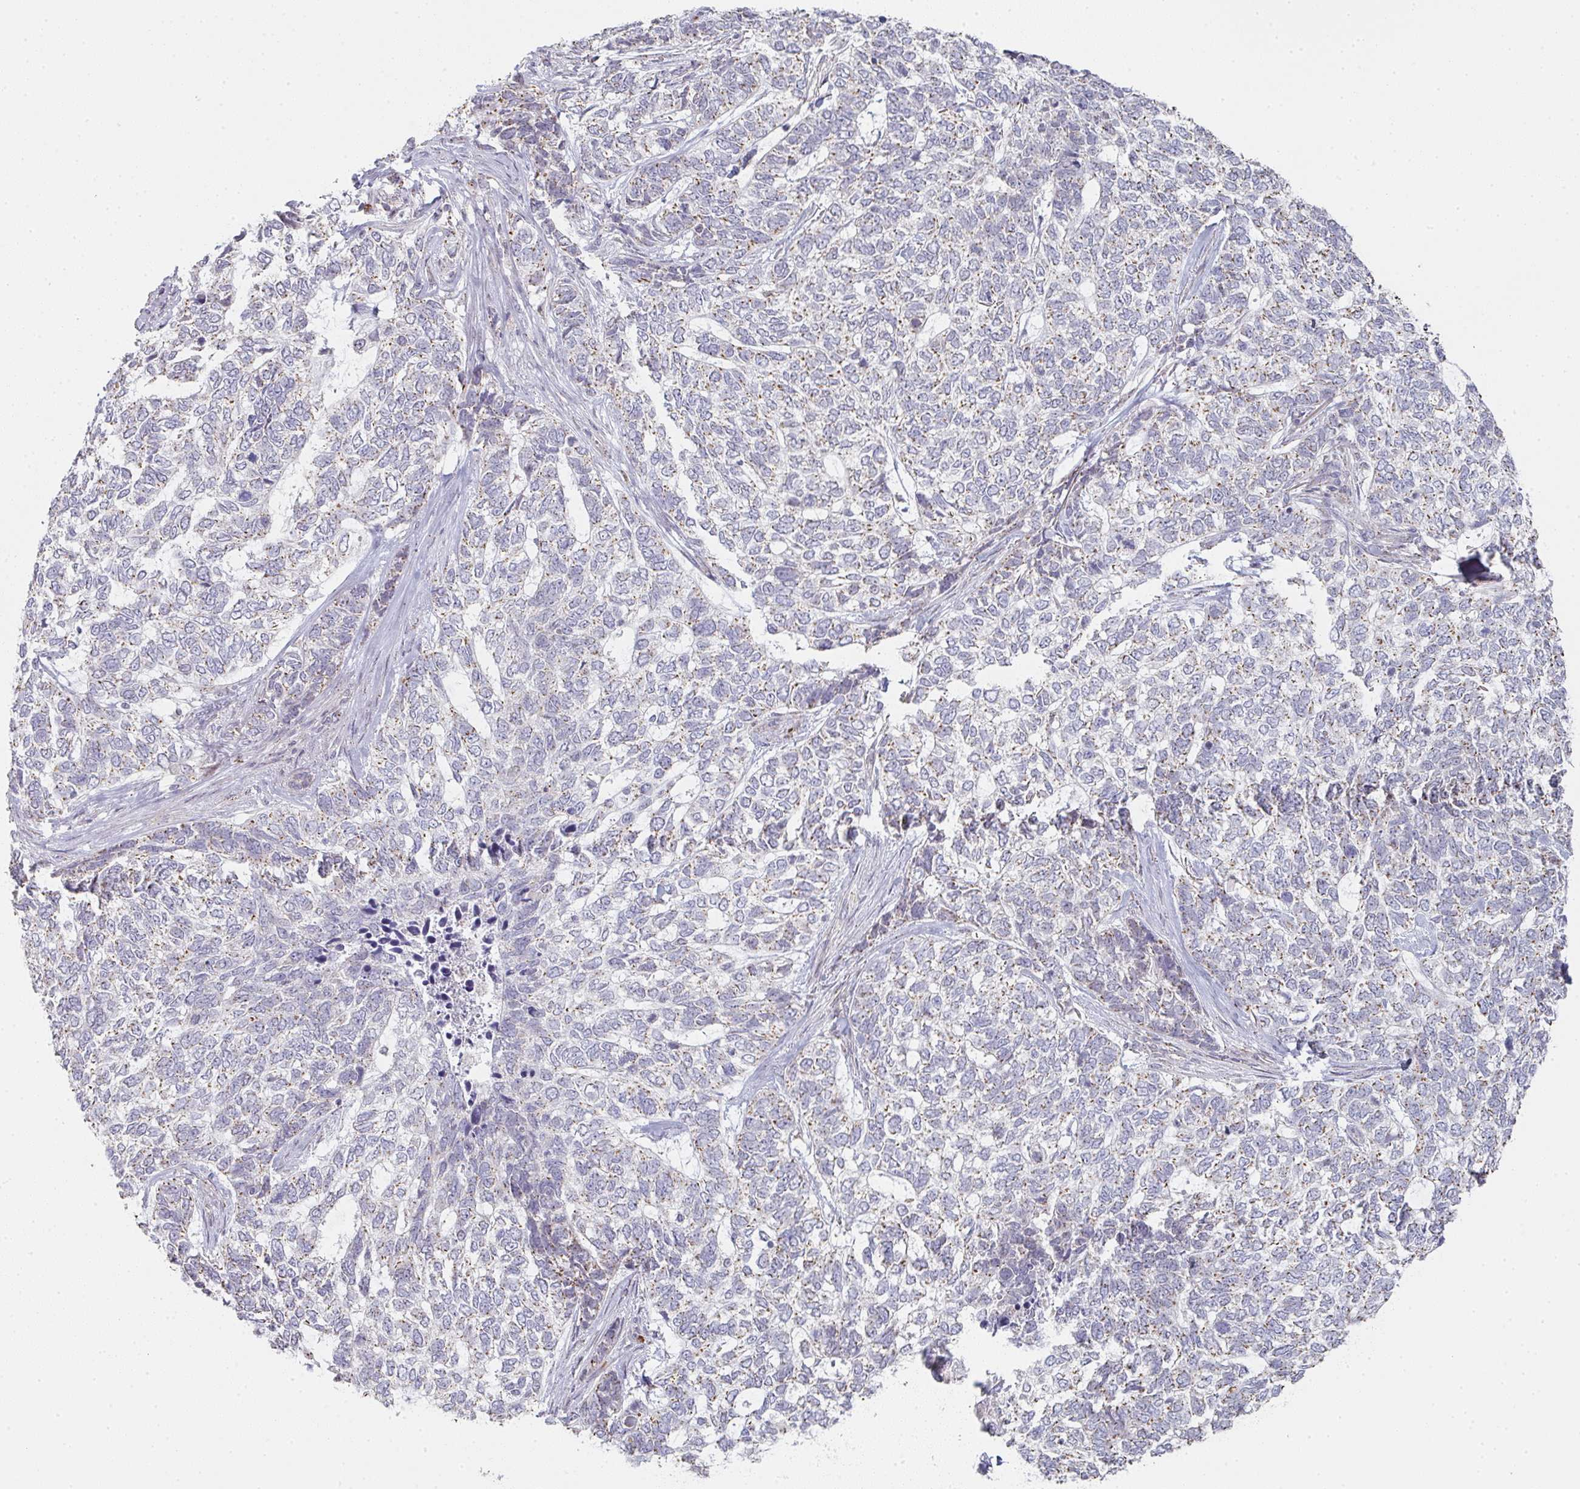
{"staining": {"intensity": "moderate", "quantity": ">75%", "location": "cytoplasmic/membranous"}, "tissue": "skin cancer", "cell_type": "Tumor cells", "image_type": "cancer", "snomed": [{"axis": "morphology", "description": "Basal cell carcinoma"}, {"axis": "topography", "description": "Skin"}], "caption": "IHC histopathology image of human skin basal cell carcinoma stained for a protein (brown), which exhibits medium levels of moderate cytoplasmic/membranous expression in approximately >75% of tumor cells.", "gene": "ZNF526", "patient": {"sex": "female", "age": 65}}